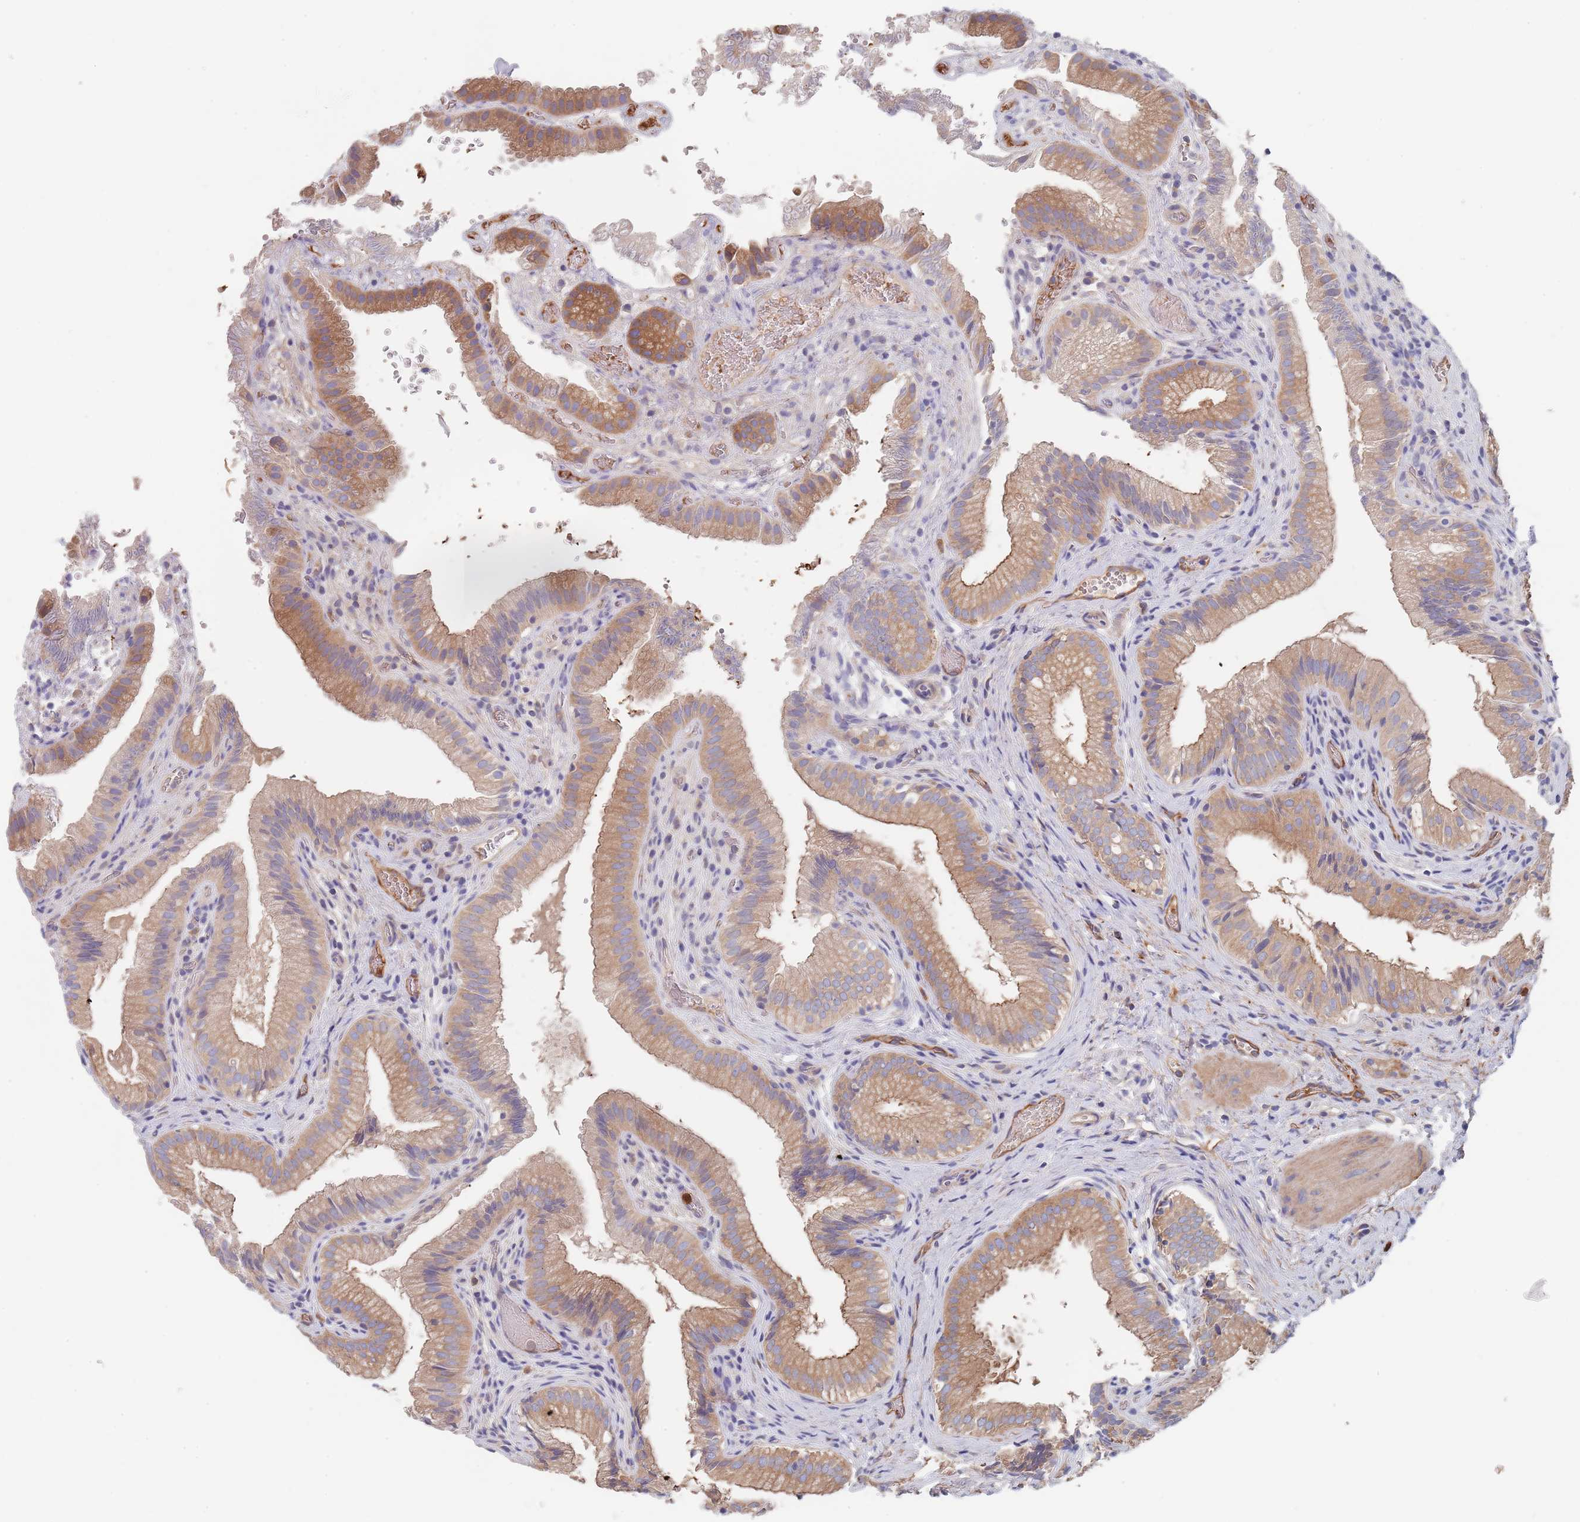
{"staining": {"intensity": "moderate", "quantity": ">75%", "location": "cytoplasmic/membranous"}, "tissue": "gallbladder", "cell_type": "Glandular cells", "image_type": "normal", "snomed": [{"axis": "morphology", "description": "Normal tissue, NOS"}, {"axis": "topography", "description": "Gallbladder"}], "caption": "The photomicrograph exhibits staining of unremarkable gallbladder, revealing moderate cytoplasmic/membranous protein expression (brown color) within glandular cells. (DAB (3,3'-diaminobenzidine) = brown stain, brightfield microscopy at high magnification).", "gene": "DCUN1D3", "patient": {"sex": "female", "age": 30}}